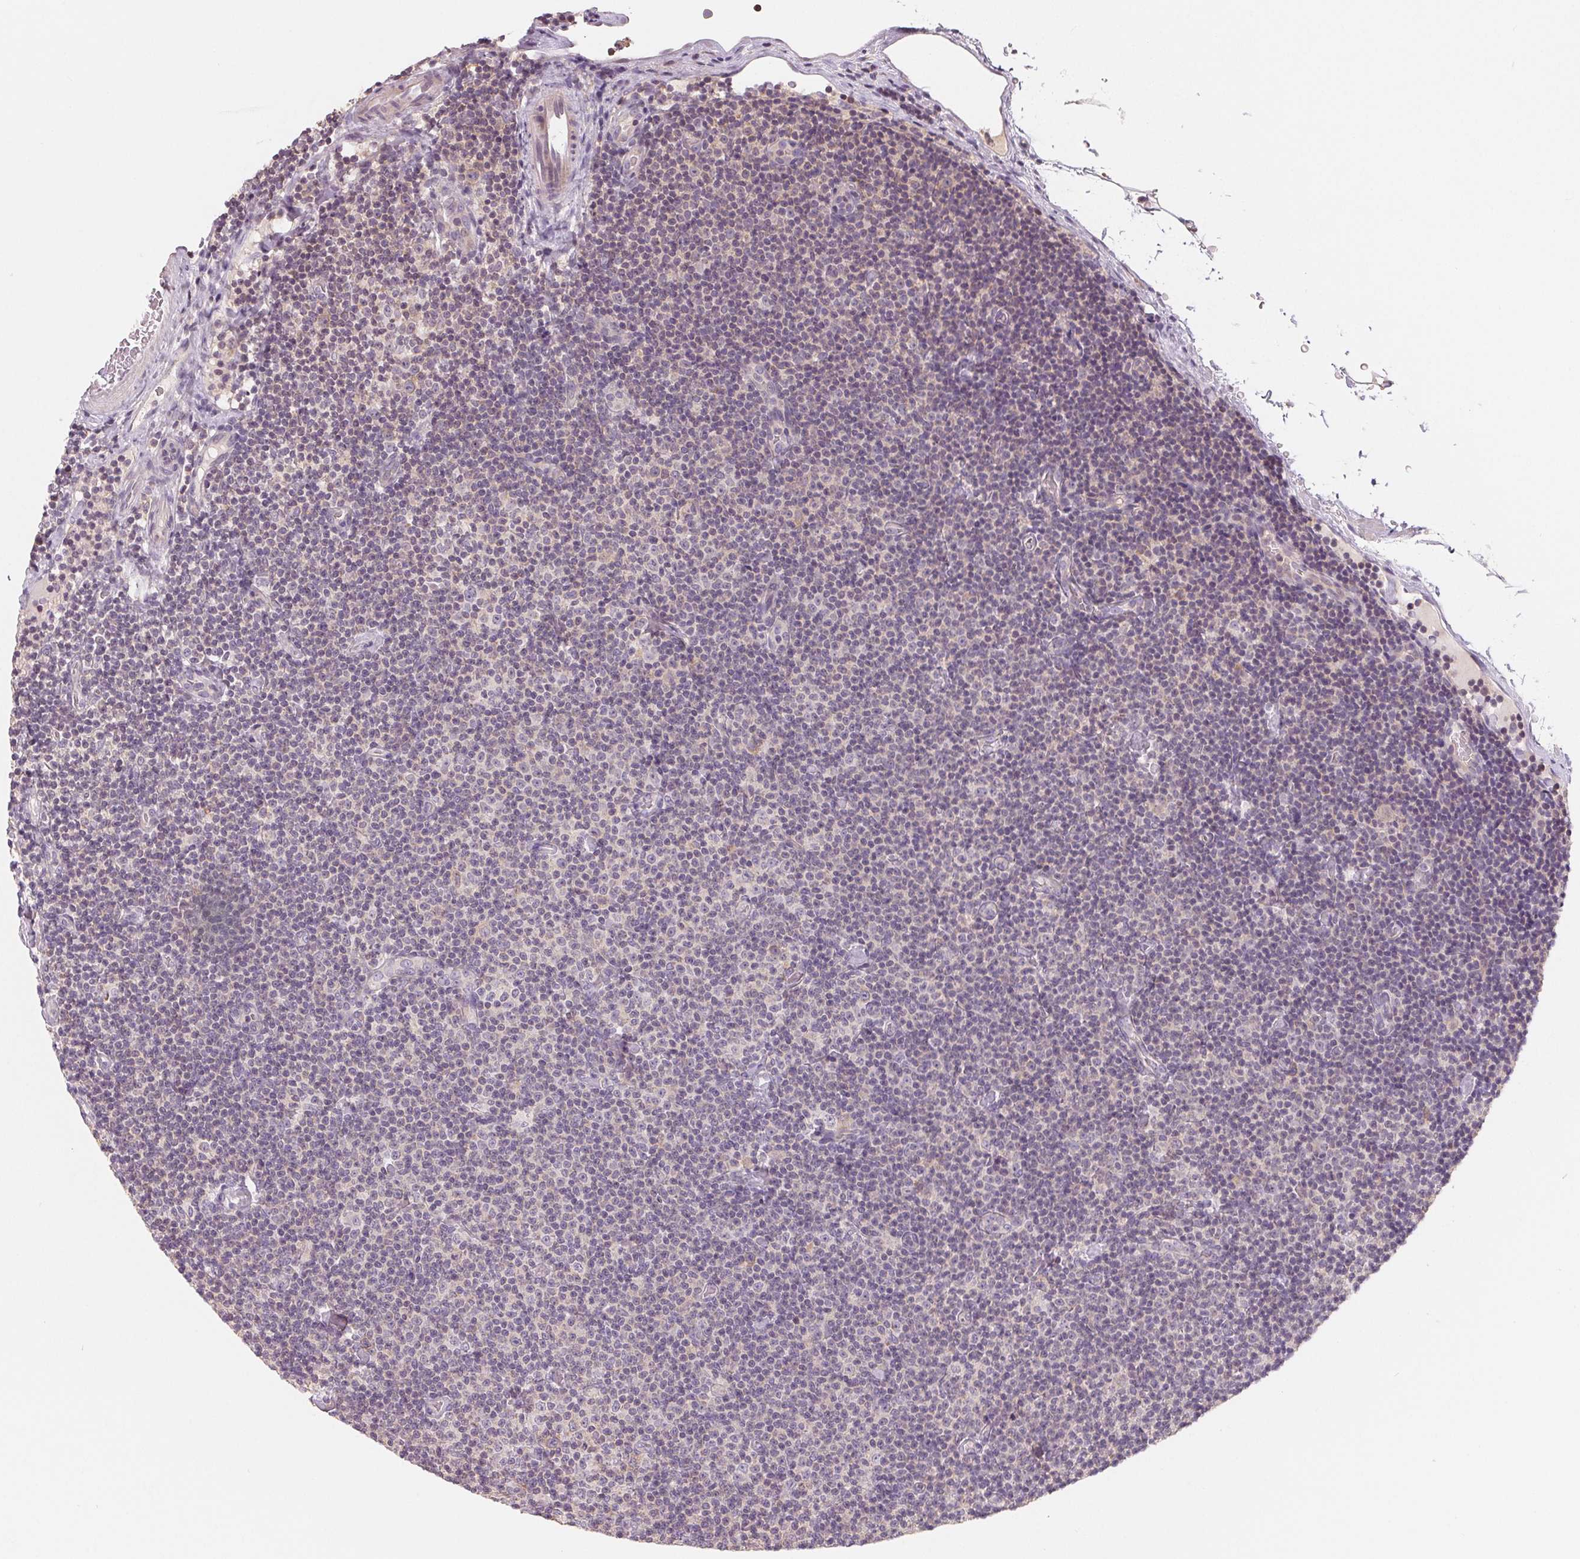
{"staining": {"intensity": "negative", "quantity": "none", "location": "none"}, "tissue": "lymphoma", "cell_type": "Tumor cells", "image_type": "cancer", "snomed": [{"axis": "morphology", "description": "Malignant lymphoma, non-Hodgkin's type, Low grade"}, {"axis": "topography", "description": "Lymph node"}], "caption": "Tumor cells show no significant positivity in lymphoma.", "gene": "AQP8", "patient": {"sex": "male", "age": 81}}